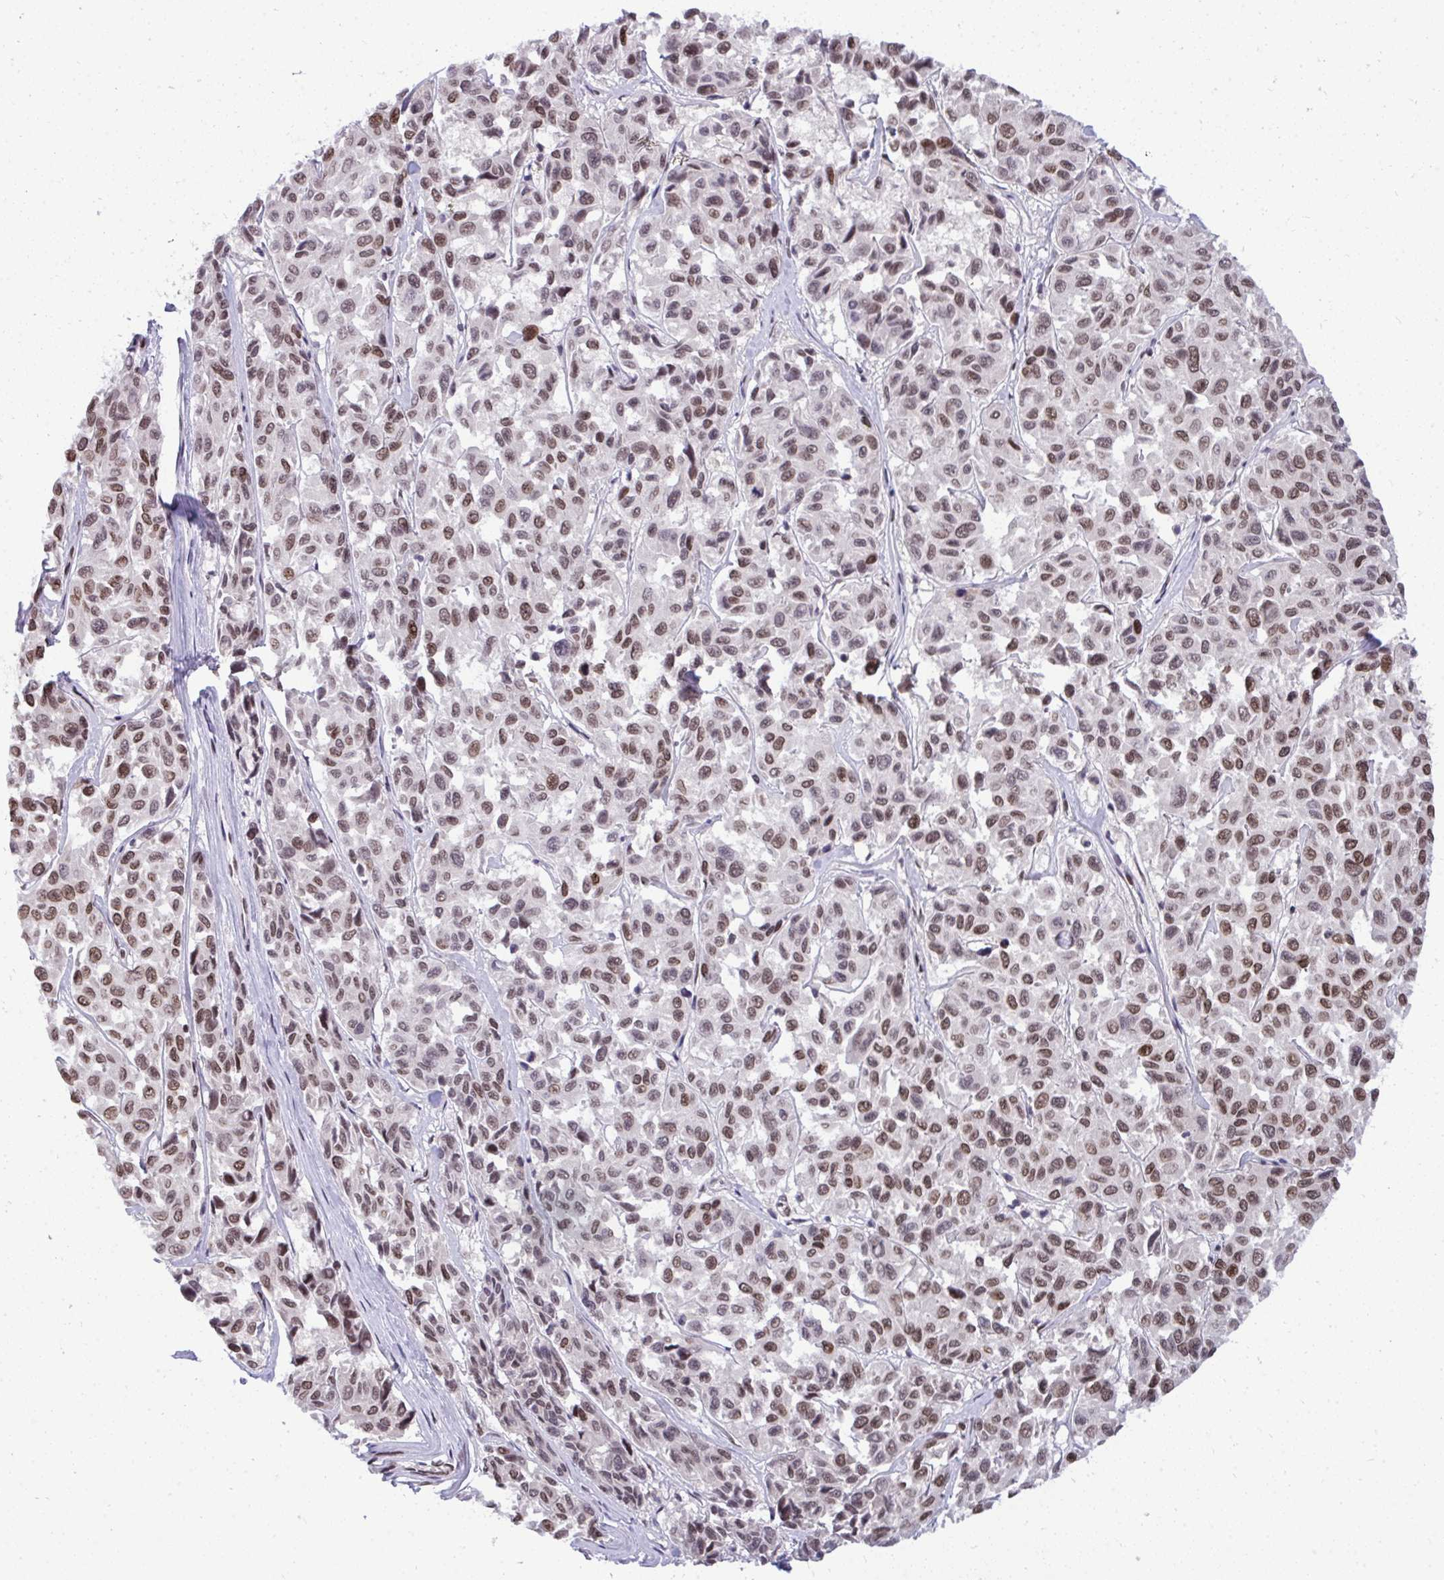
{"staining": {"intensity": "moderate", "quantity": ">75%", "location": "nuclear"}, "tissue": "melanoma", "cell_type": "Tumor cells", "image_type": "cancer", "snomed": [{"axis": "morphology", "description": "Malignant melanoma, NOS"}, {"axis": "topography", "description": "Skin"}], "caption": "This photomicrograph demonstrates melanoma stained with IHC to label a protein in brown. The nuclear of tumor cells show moderate positivity for the protein. Nuclei are counter-stained blue.", "gene": "JPT1", "patient": {"sex": "female", "age": 66}}